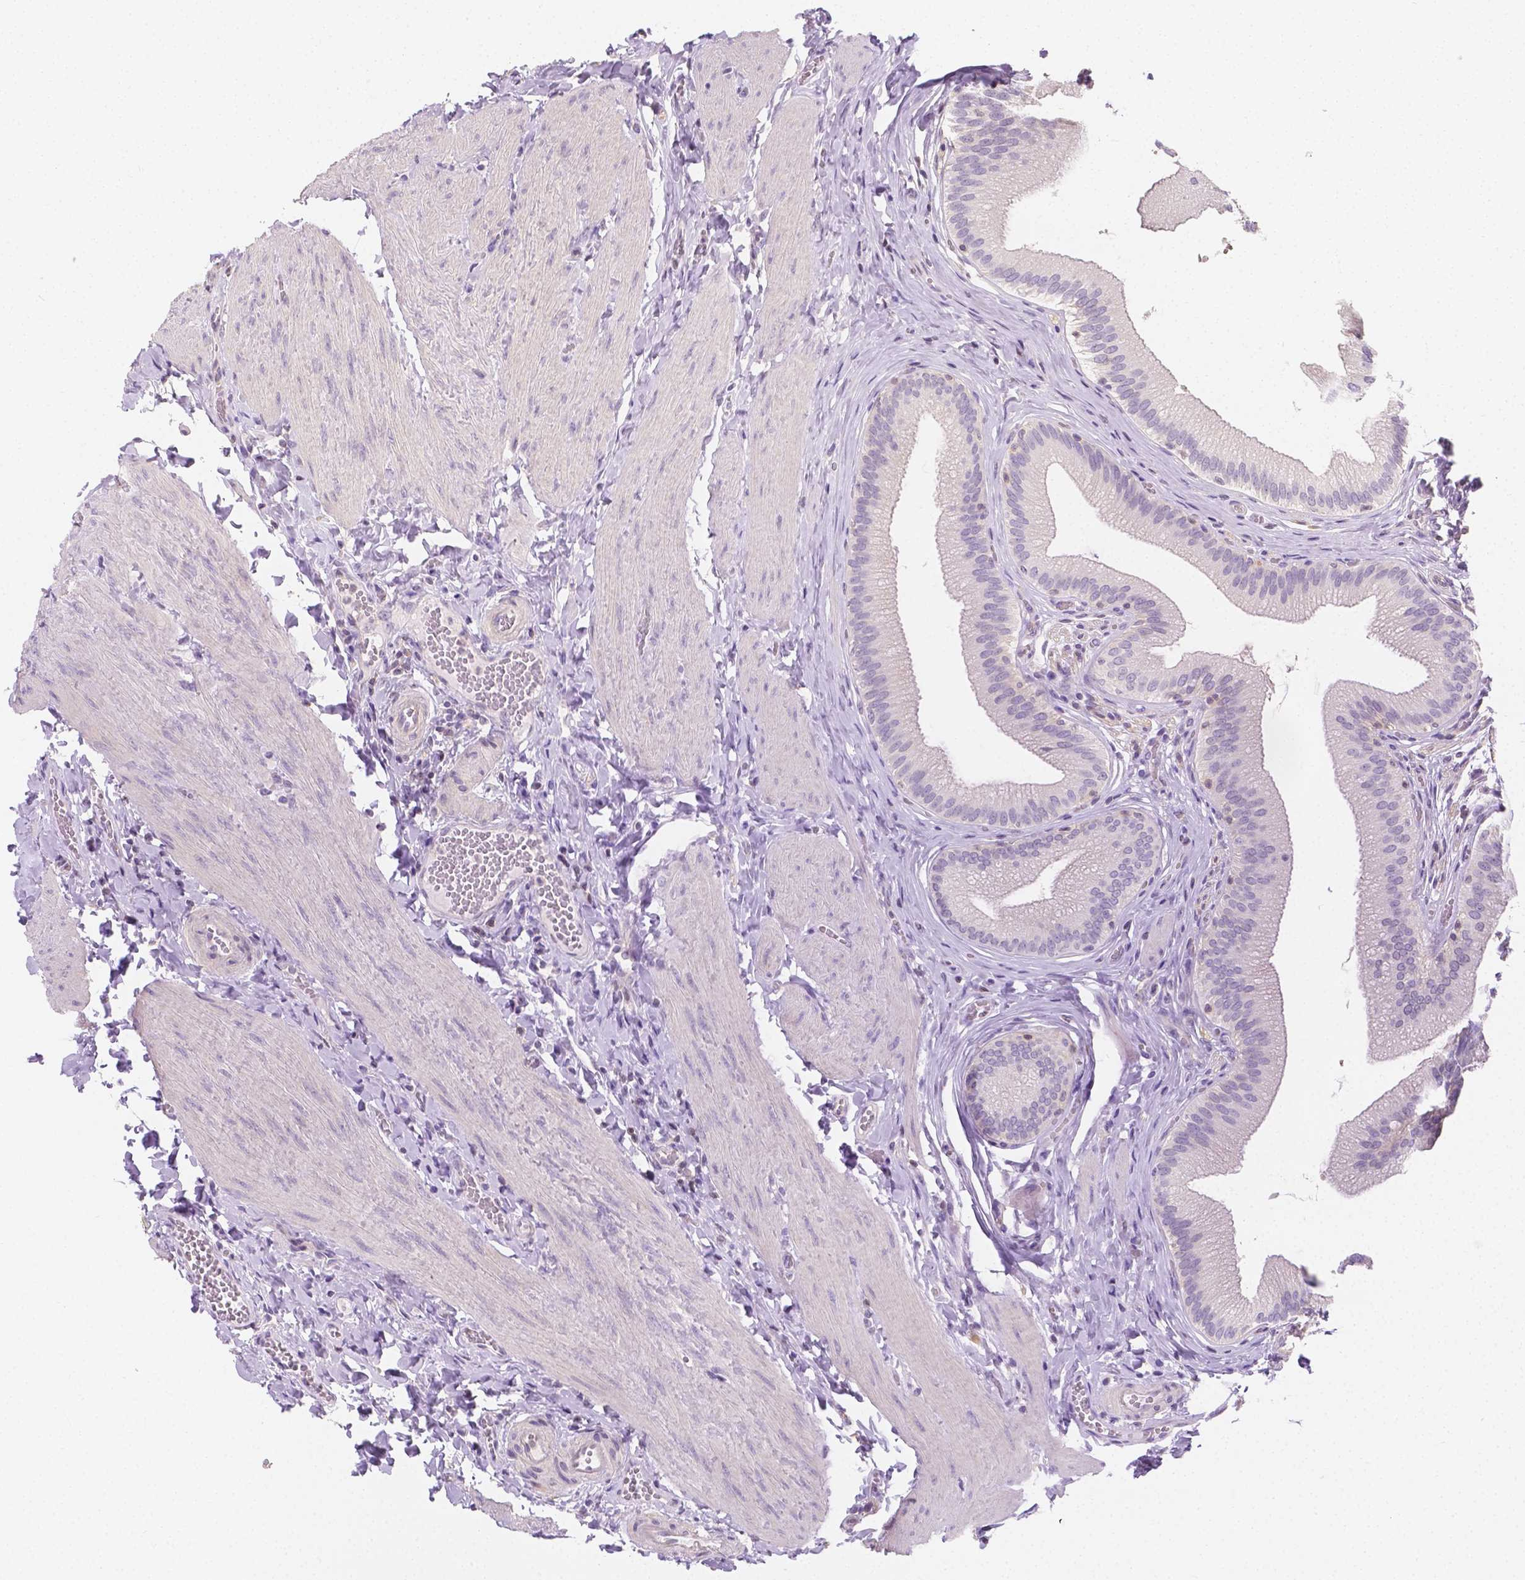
{"staining": {"intensity": "negative", "quantity": "none", "location": "none"}, "tissue": "gallbladder", "cell_type": "Glandular cells", "image_type": "normal", "snomed": [{"axis": "morphology", "description": "Normal tissue, NOS"}, {"axis": "topography", "description": "Gallbladder"}], "caption": "The photomicrograph reveals no staining of glandular cells in normal gallbladder. (Stains: DAB IHC with hematoxylin counter stain, Microscopy: brightfield microscopy at high magnification).", "gene": "SGTB", "patient": {"sex": "male", "age": 17}}